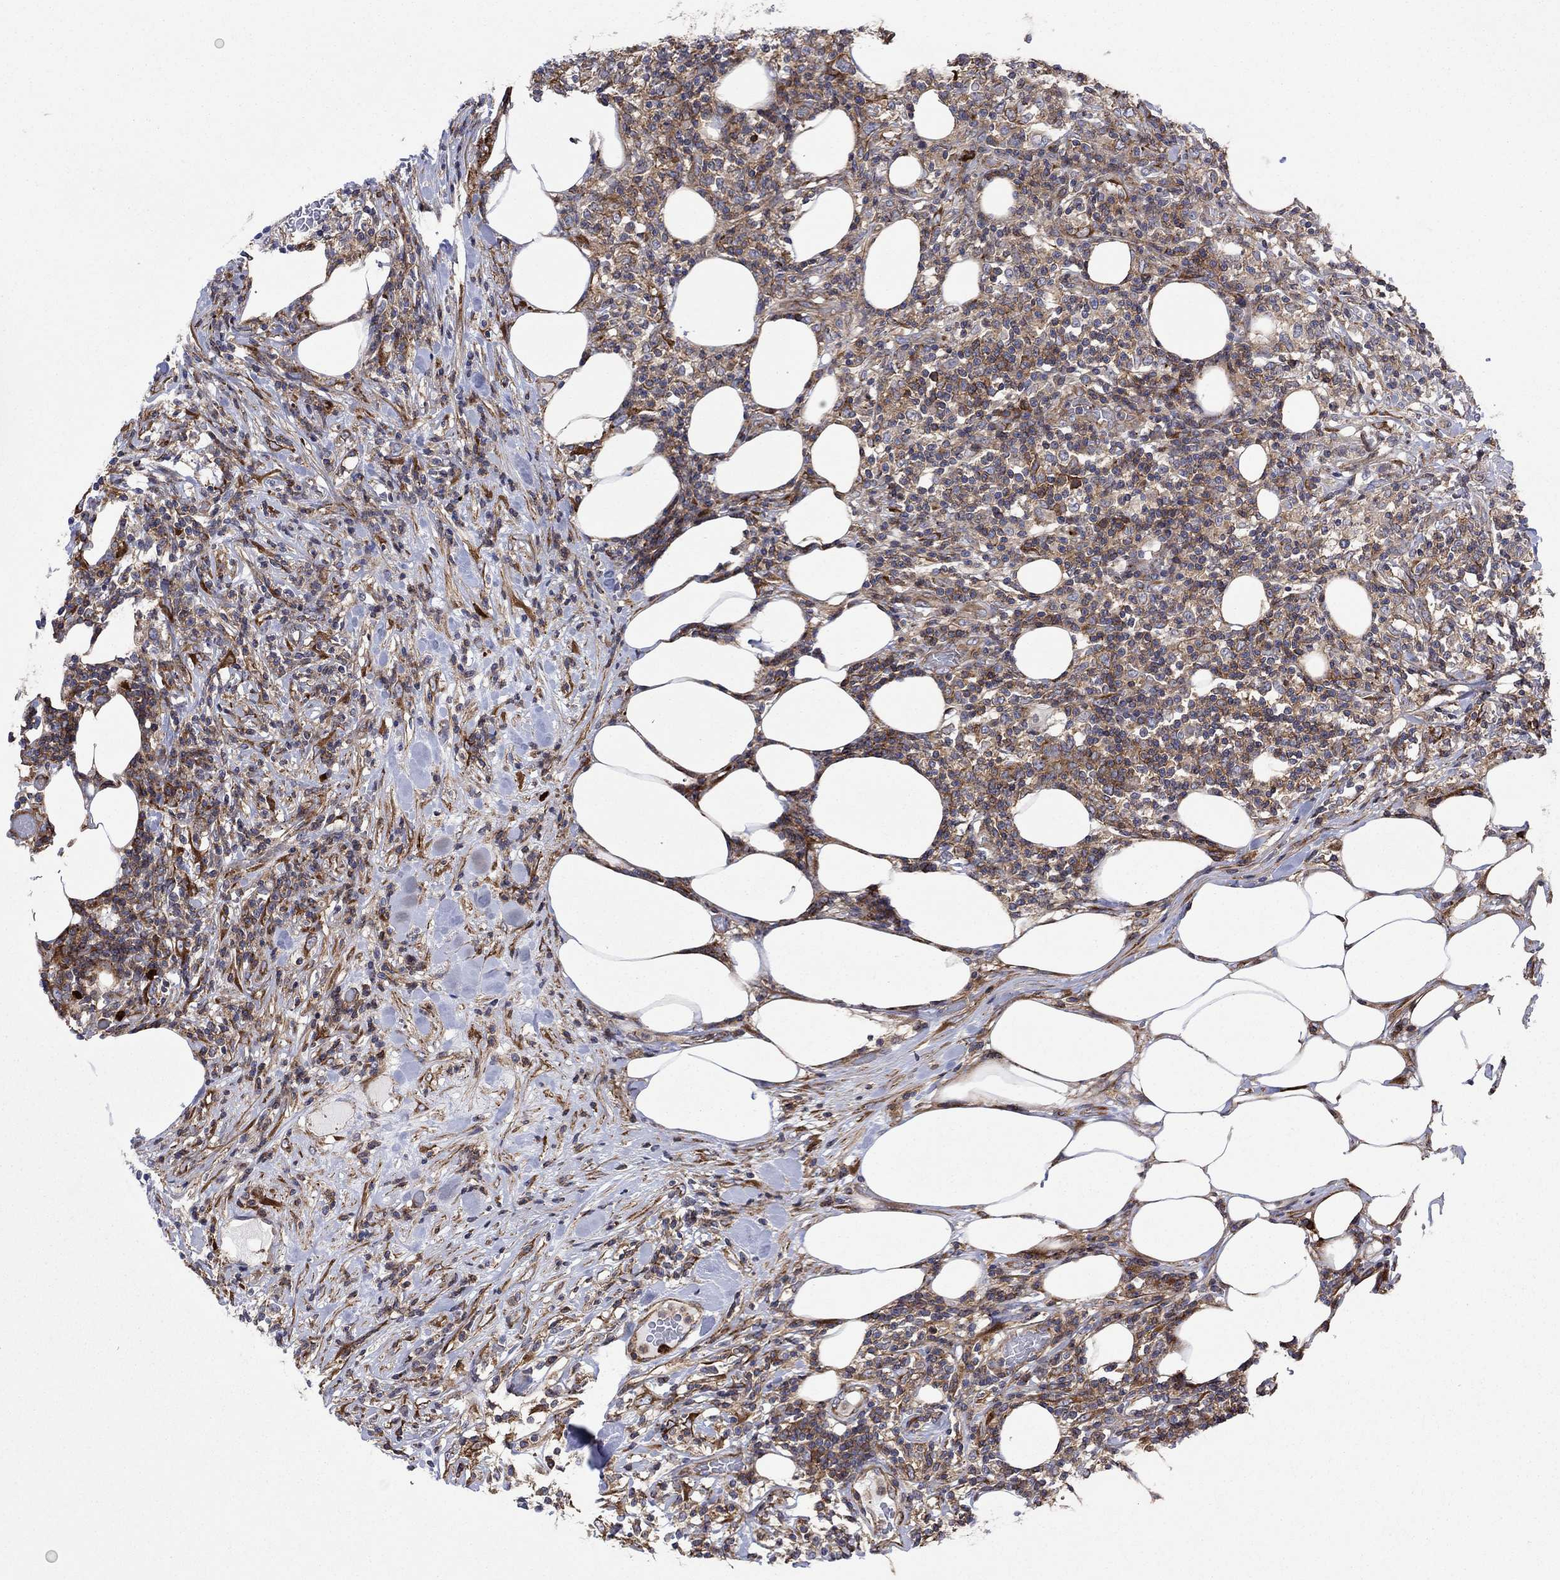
{"staining": {"intensity": "moderate", "quantity": "25%-75%", "location": "cytoplasmic/membranous"}, "tissue": "lymphoma", "cell_type": "Tumor cells", "image_type": "cancer", "snomed": [{"axis": "morphology", "description": "Malignant lymphoma, non-Hodgkin's type, High grade"}, {"axis": "topography", "description": "Lymph node"}], "caption": "Brown immunohistochemical staining in human lymphoma reveals moderate cytoplasmic/membranous staining in approximately 25%-75% of tumor cells. (DAB (3,3'-diaminobenzidine) = brown stain, brightfield microscopy at high magnification).", "gene": "PAG1", "patient": {"sex": "female", "age": 84}}